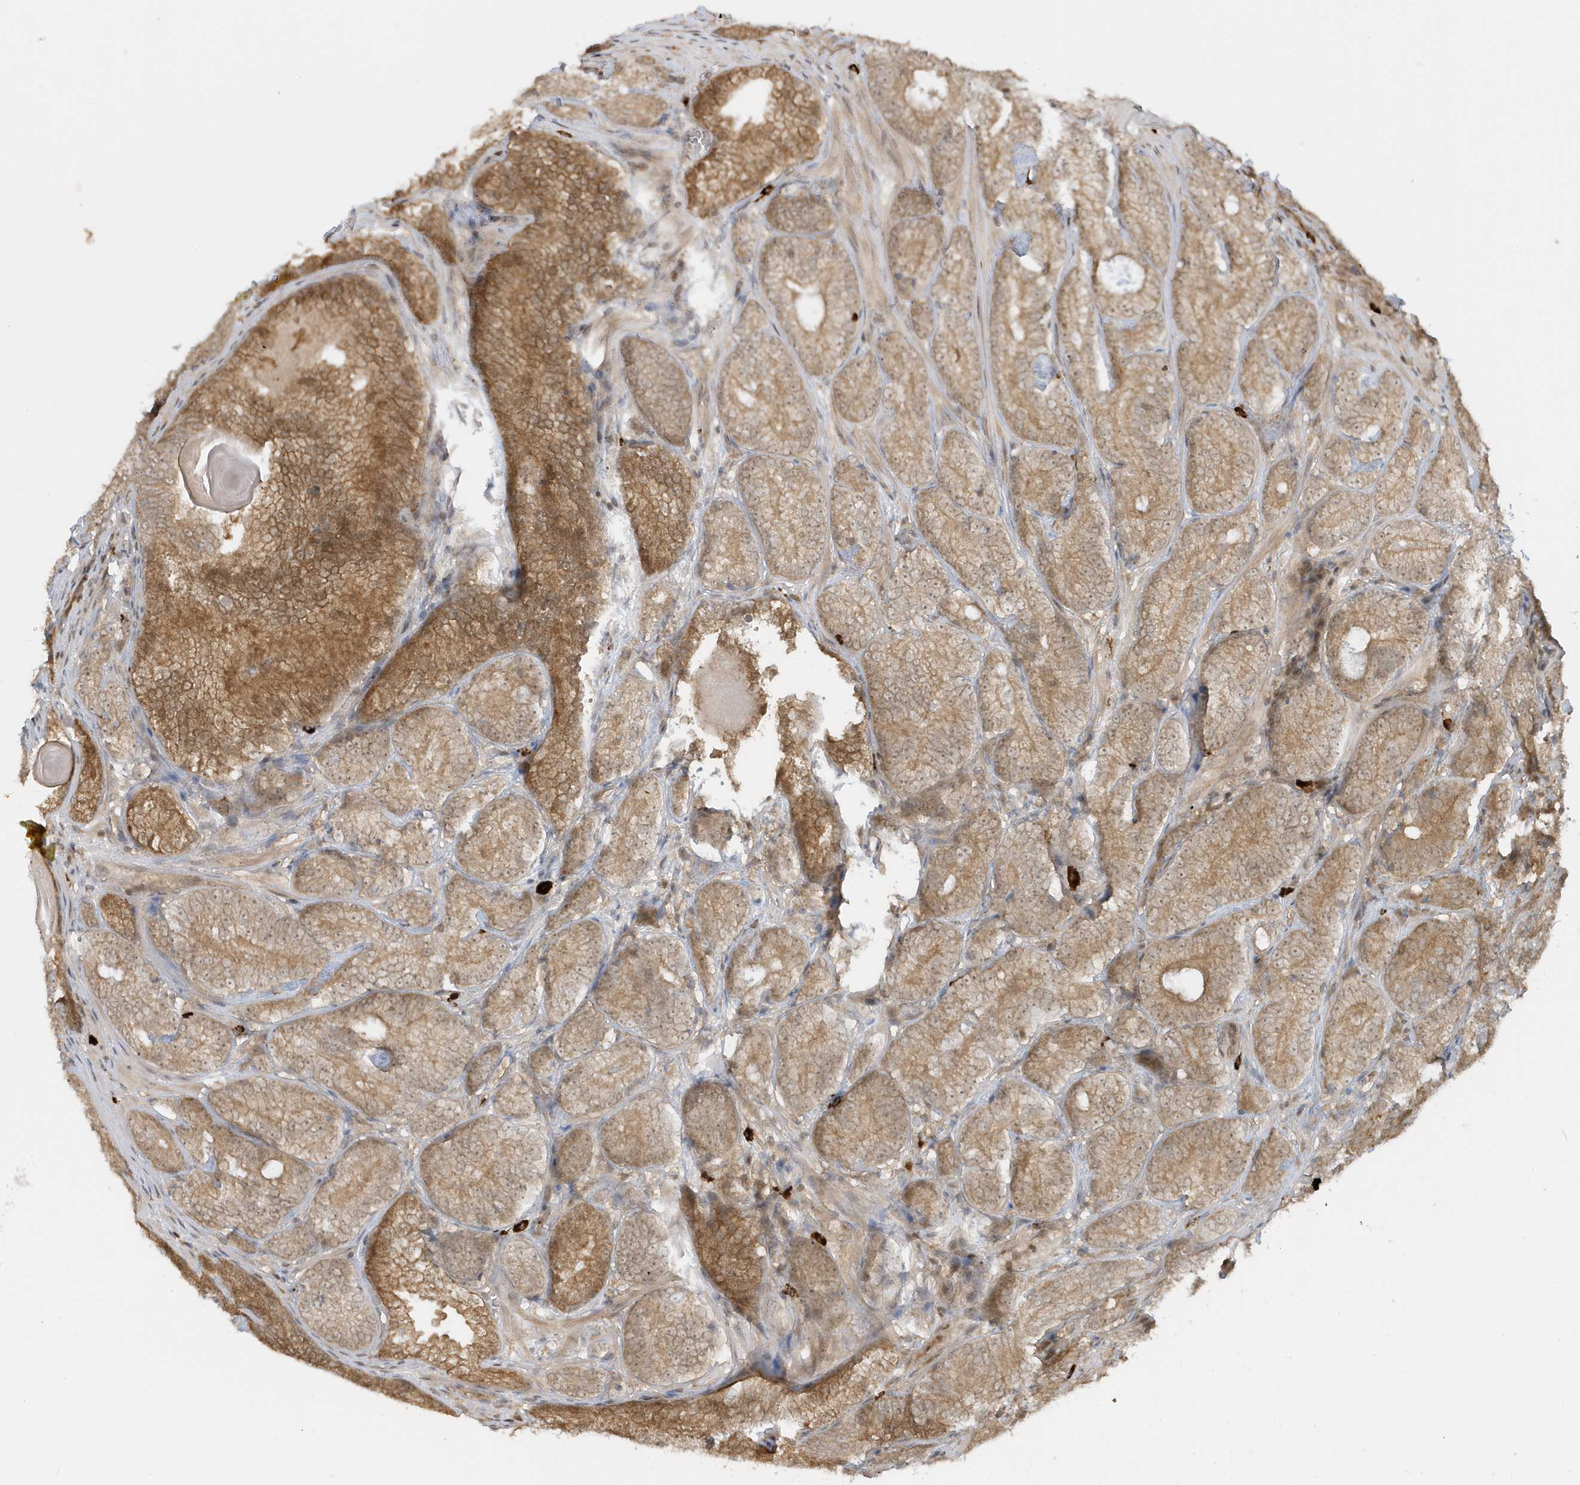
{"staining": {"intensity": "moderate", "quantity": ">75%", "location": "cytoplasmic/membranous,nuclear"}, "tissue": "prostate cancer", "cell_type": "Tumor cells", "image_type": "cancer", "snomed": [{"axis": "morphology", "description": "Adenocarcinoma, High grade"}, {"axis": "topography", "description": "Prostate"}], "caption": "Immunohistochemical staining of human prostate cancer demonstrates medium levels of moderate cytoplasmic/membranous and nuclear protein staining in approximately >75% of tumor cells.", "gene": "PPP1R7", "patient": {"sex": "male", "age": 66}}